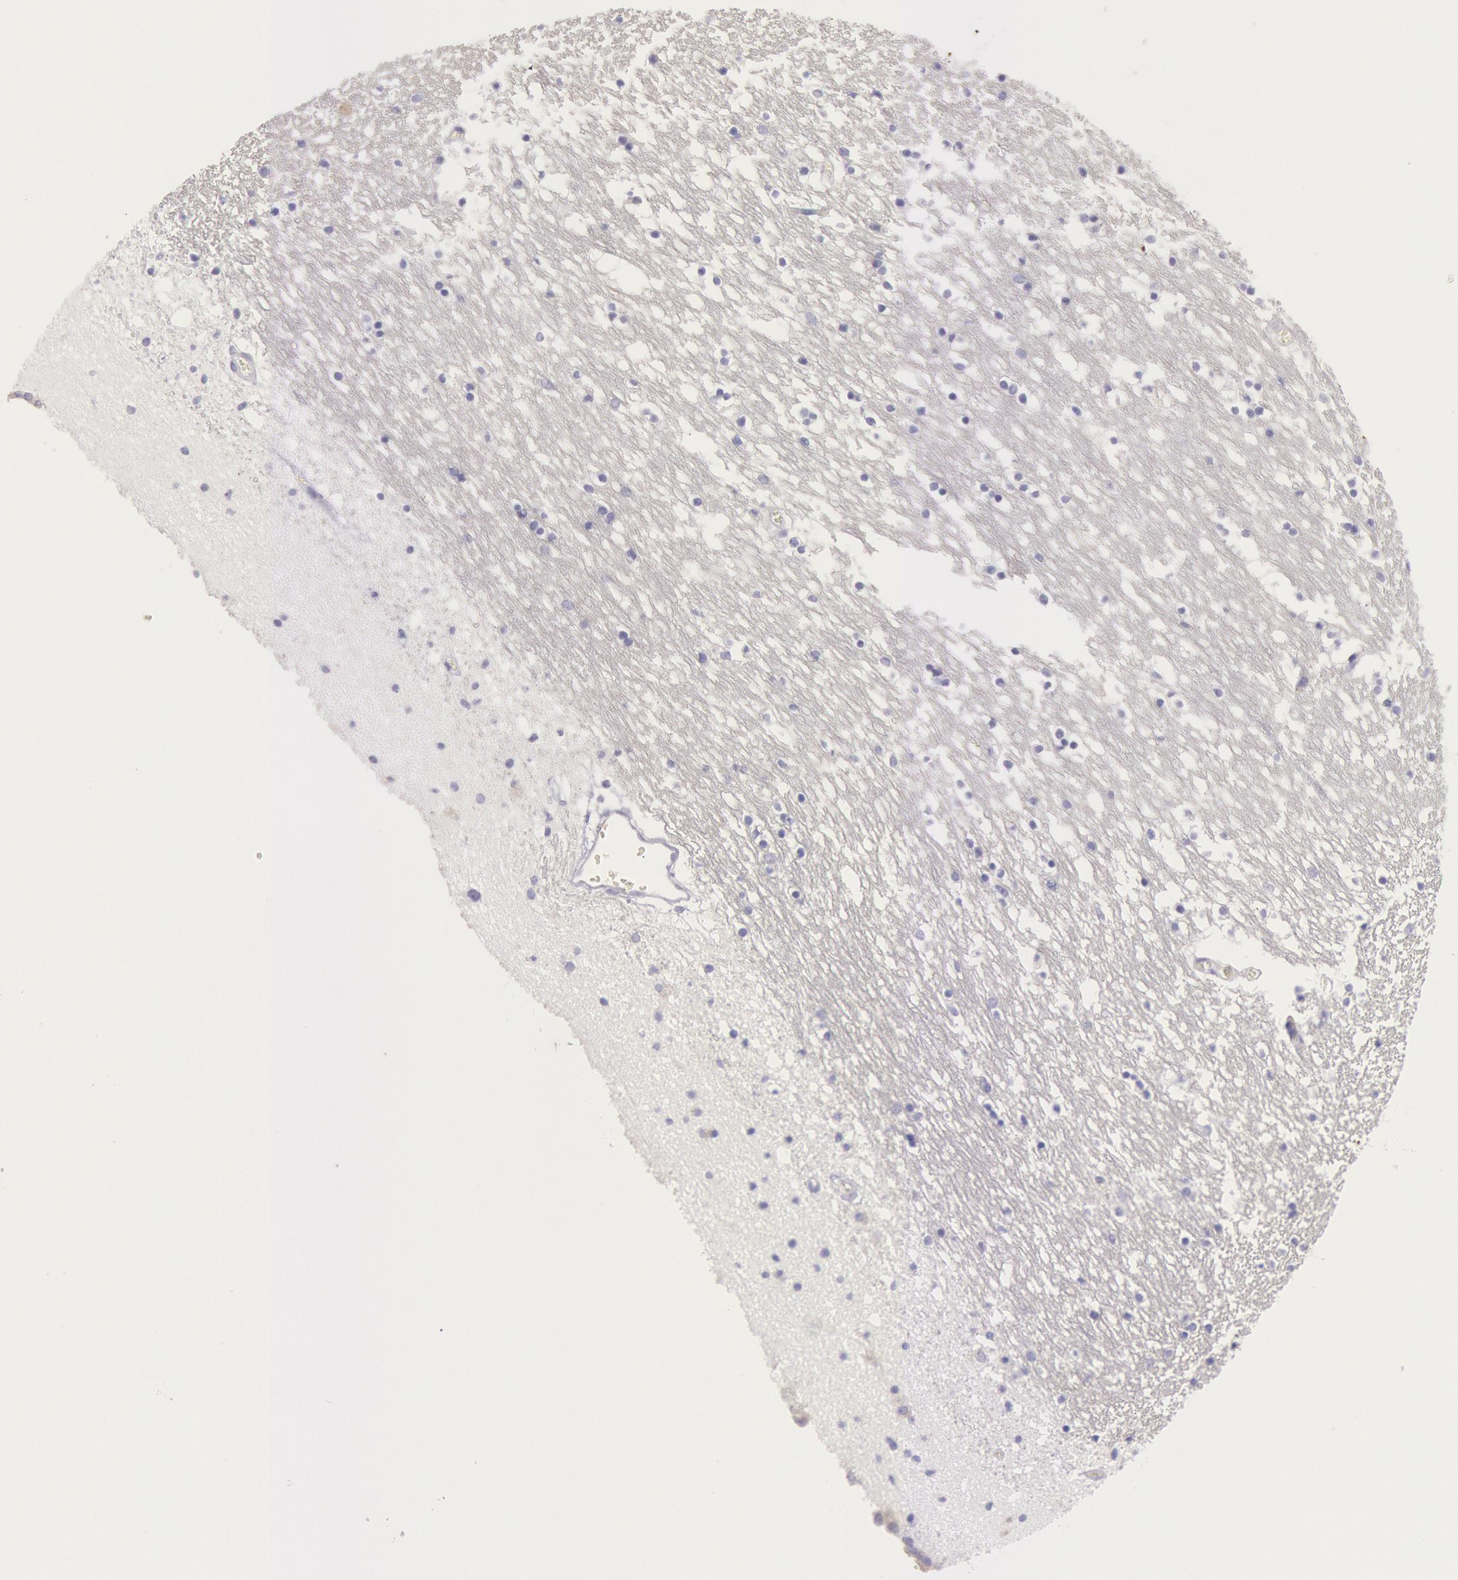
{"staining": {"intensity": "negative", "quantity": "none", "location": "none"}, "tissue": "caudate", "cell_type": "Glial cells", "image_type": "normal", "snomed": [{"axis": "morphology", "description": "Normal tissue, NOS"}, {"axis": "topography", "description": "Lateral ventricle wall"}], "caption": "Immunohistochemistry (IHC) of normal human caudate demonstrates no staining in glial cells. (DAB immunohistochemistry, high magnification).", "gene": "MYH1", "patient": {"sex": "male", "age": 45}}